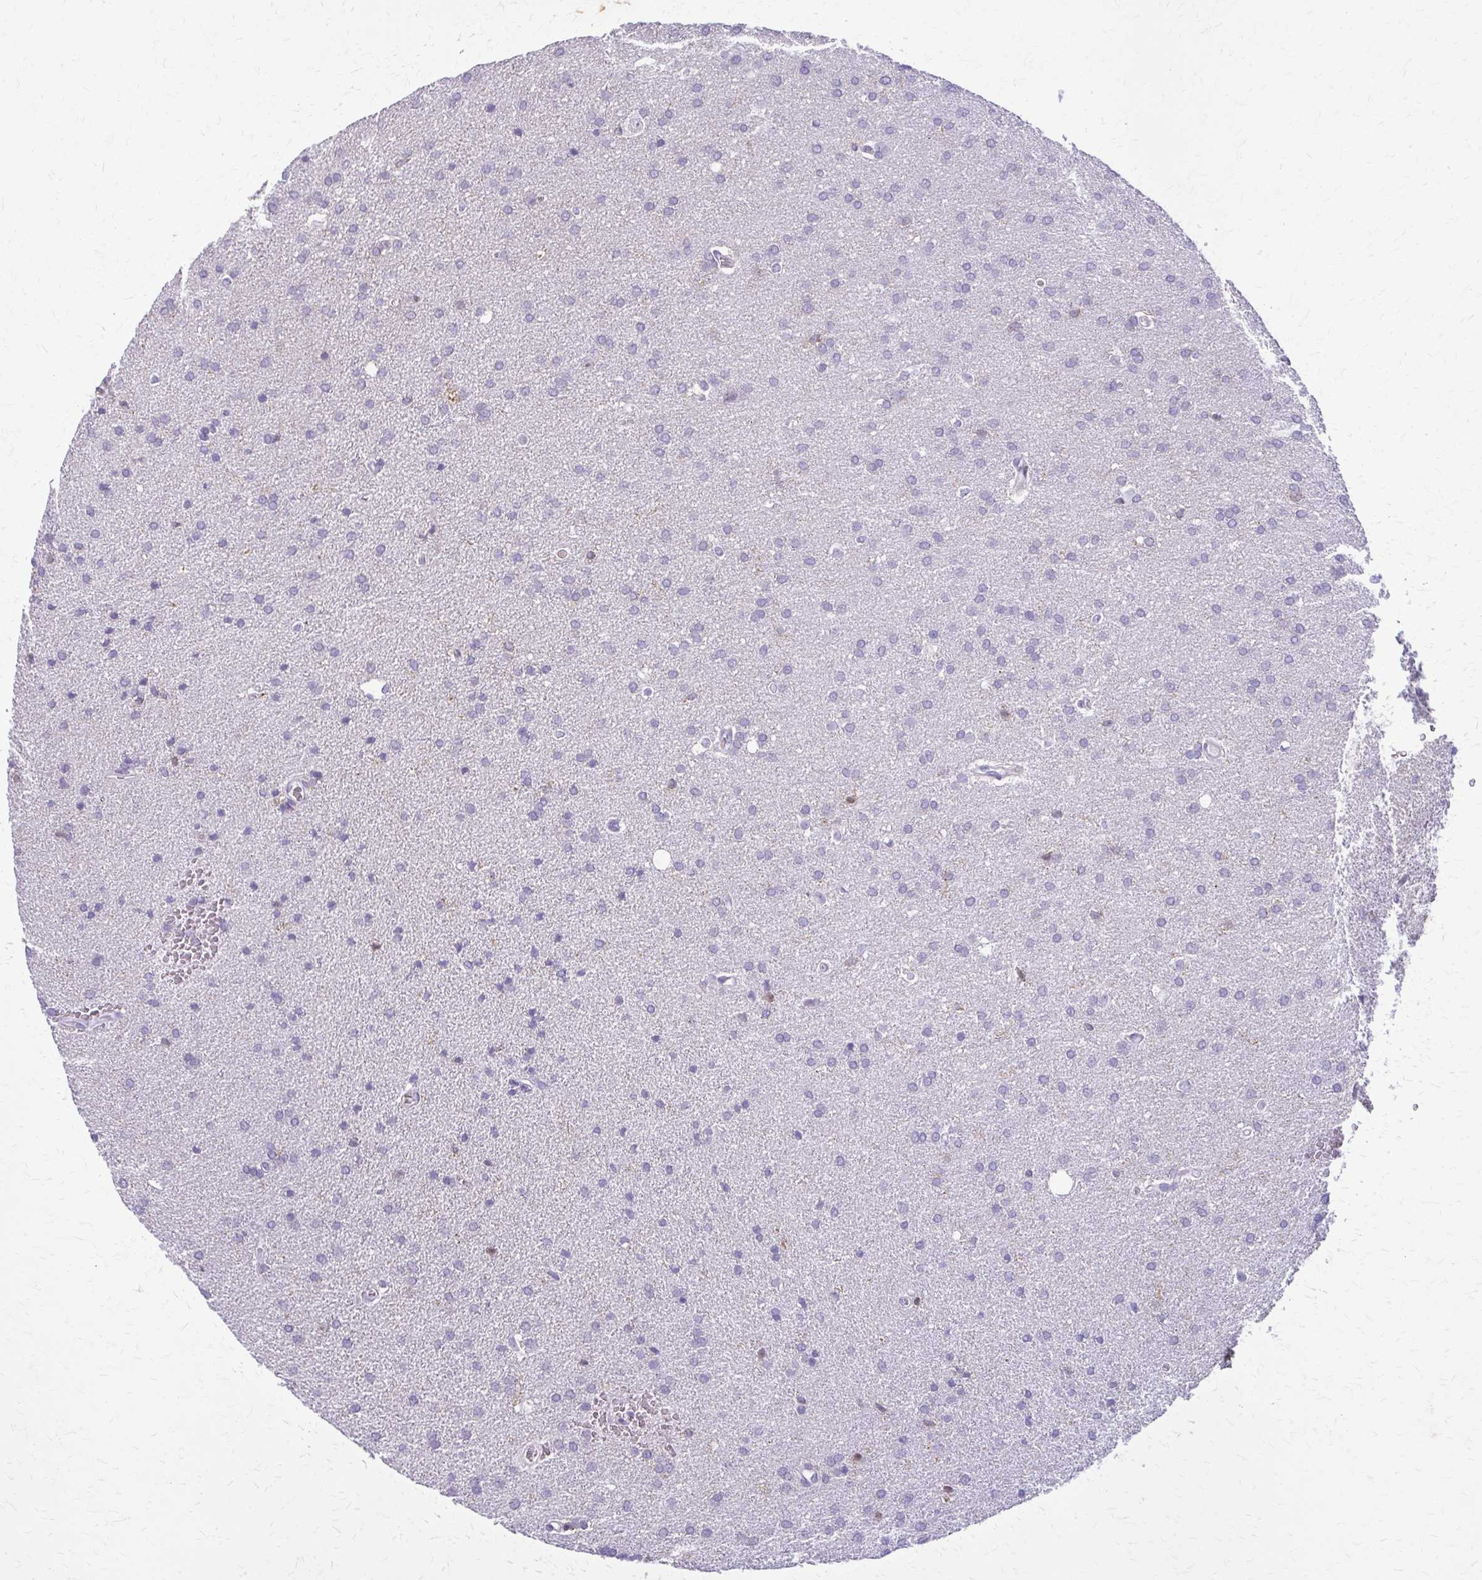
{"staining": {"intensity": "negative", "quantity": "none", "location": "none"}, "tissue": "glioma", "cell_type": "Tumor cells", "image_type": "cancer", "snomed": [{"axis": "morphology", "description": "Glioma, malignant, Low grade"}, {"axis": "topography", "description": "Brain"}], "caption": "An IHC photomicrograph of glioma is shown. There is no staining in tumor cells of glioma. (IHC, brightfield microscopy, high magnification).", "gene": "CARD9", "patient": {"sex": "female", "age": 34}}